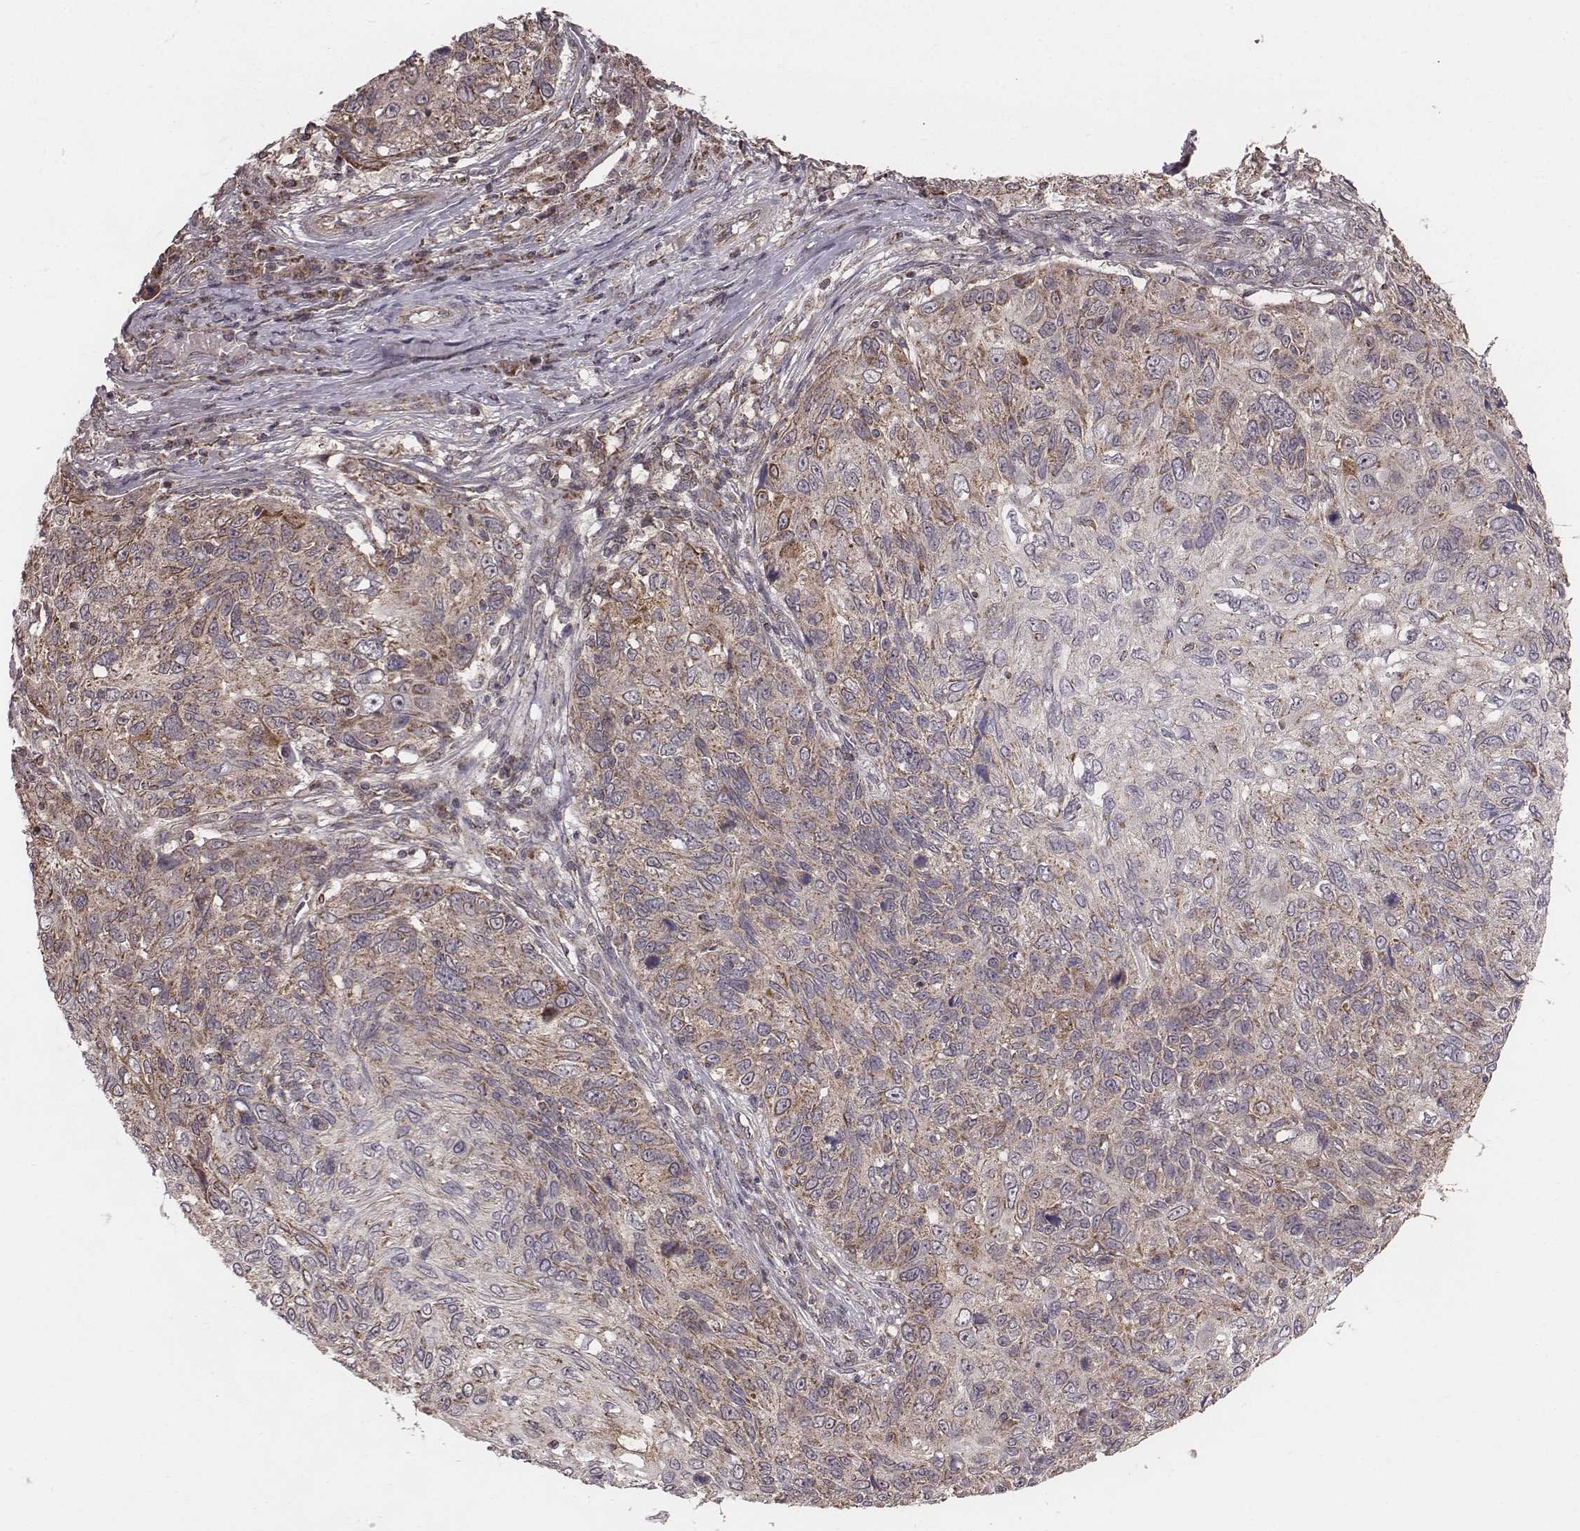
{"staining": {"intensity": "moderate", "quantity": "25%-75%", "location": "cytoplasmic/membranous"}, "tissue": "skin cancer", "cell_type": "Tumor cells", "image_type": "cancer", "snomed": [{"axis": "morphology", "description": "Squamous cell carcinoma, NOS"}, {"axis": "topography", "description": "Skin"}], "caption": "Squamous cell carcinoma (skin) stained with a protein marker shows moderate staining in tumor cells.", "gene": "PDCD2L", "patient": {"sex": "male", "age": 92}}